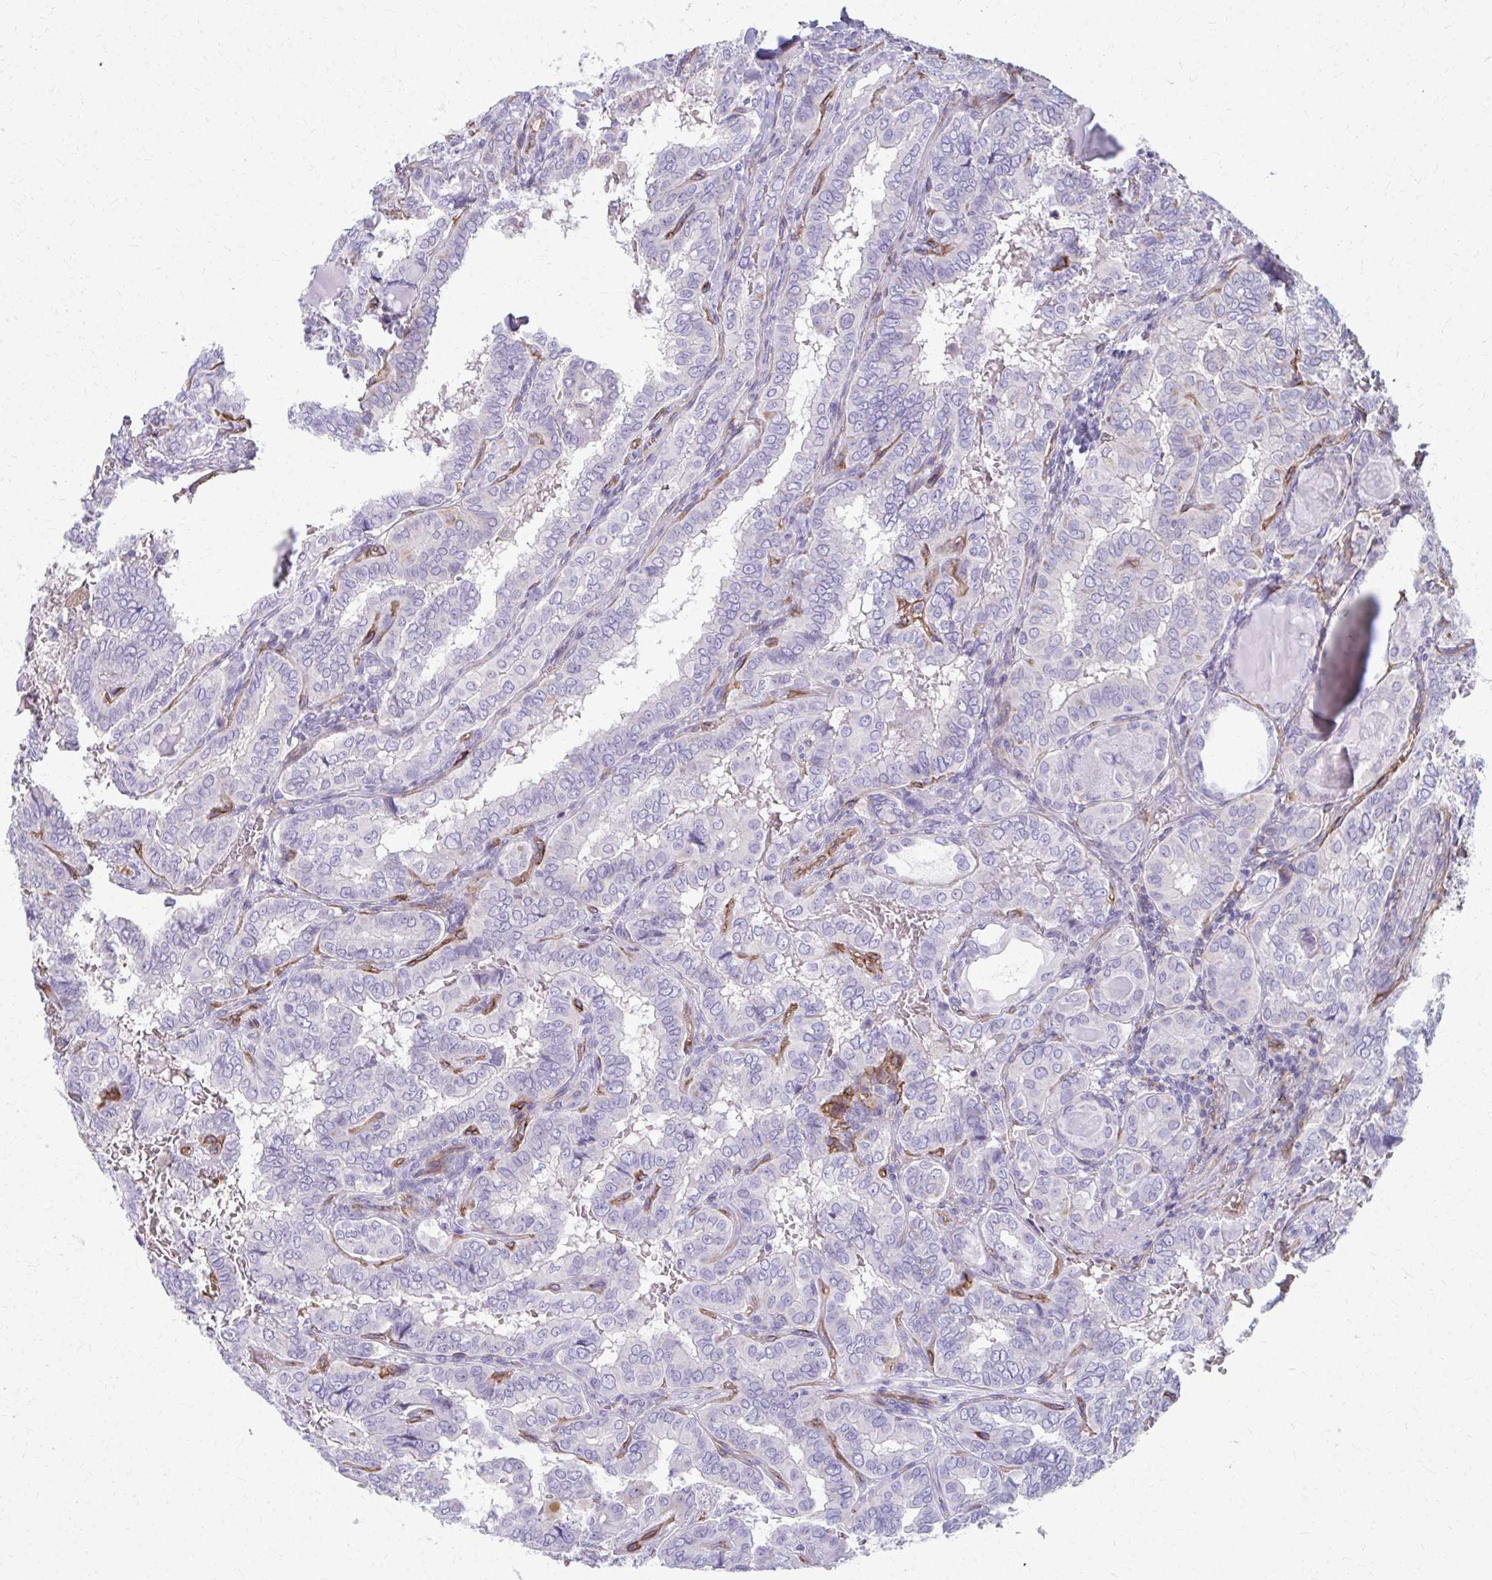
{"staining": {"intensity": "negative", "quantity": "none", "location": "none"}, "tissue": "thyroid cancer", "cell_type": "Tumor cells", "image_type": "cancer", "snomed": [{"axis": "morphology", "description": "Papillary adenocarcinoma, NOS"}, {"axis": "topography", "description": "Thyroid gland"}], "caption": "Immunohistochemical staining of human thyroid cancer (papillary adenocarcinoma) displays no significant staining in tumor cells.", "gene": "ADIPOQ", "patient": {"sex": "female", "age": 46}}